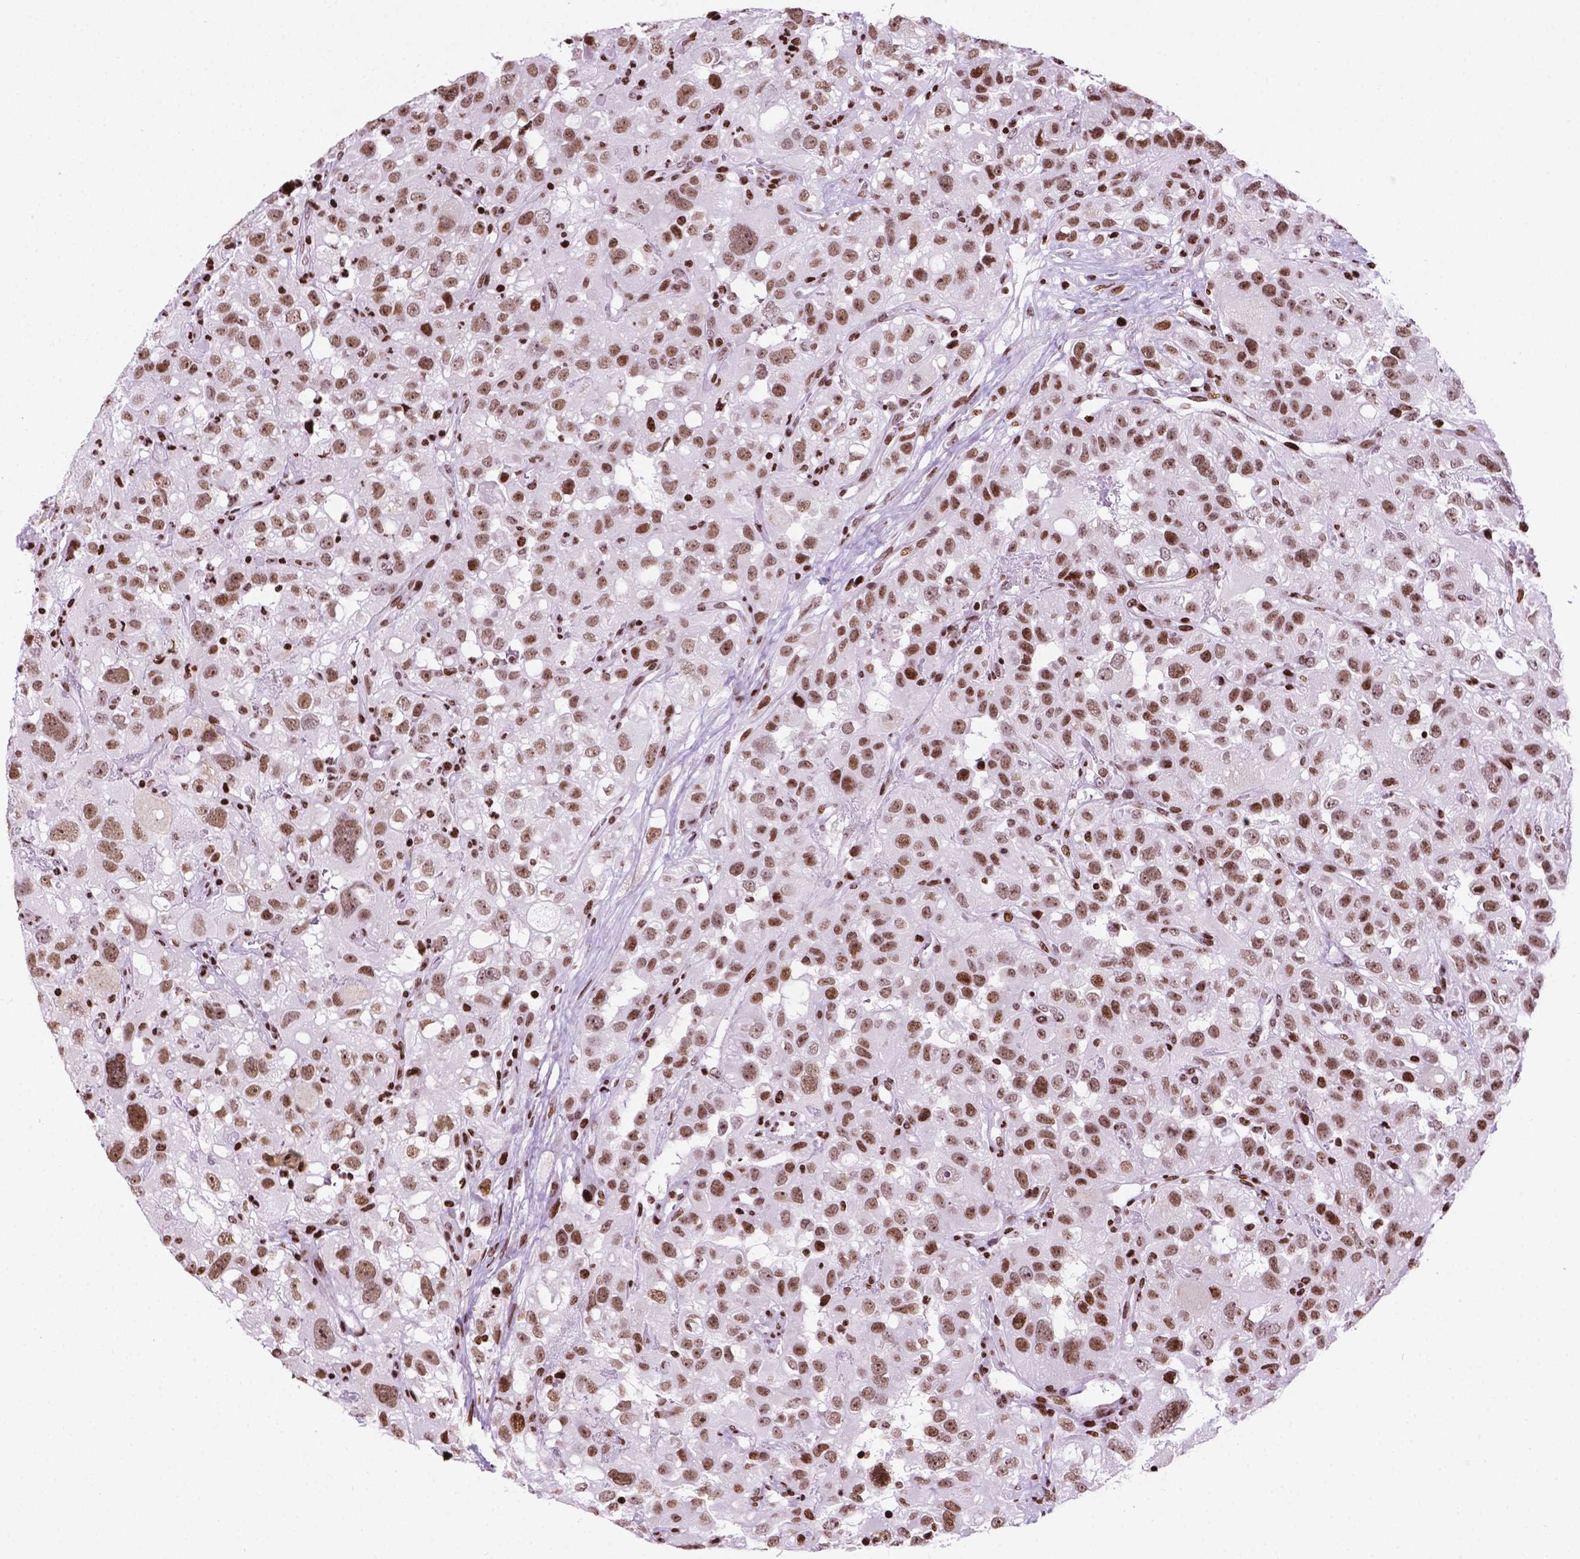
{"staining": {"intensity": "moderate", "quantity": ">75%", "location": "nuclear"}, "tissue": "renal cancer", "cell_type": "Tumor cells", "image_type": "cancer", "snomed": [{"axis": "morphology", "description": "Adenocarcinoma, NOS"}, {"axis": "topography", "description": "Kidney"}], "caption": "The immunohistochemical stain shows moderate nuclear positivity in tumor cells of adenocarcinoma (renal) tissue. (DAB (3,3'-diaminobenzidine) IHC, brown staining for protein, blue staining for nuclei).", "gene": "TMEM250", "patient": {"sex": "male", "age": 64}}